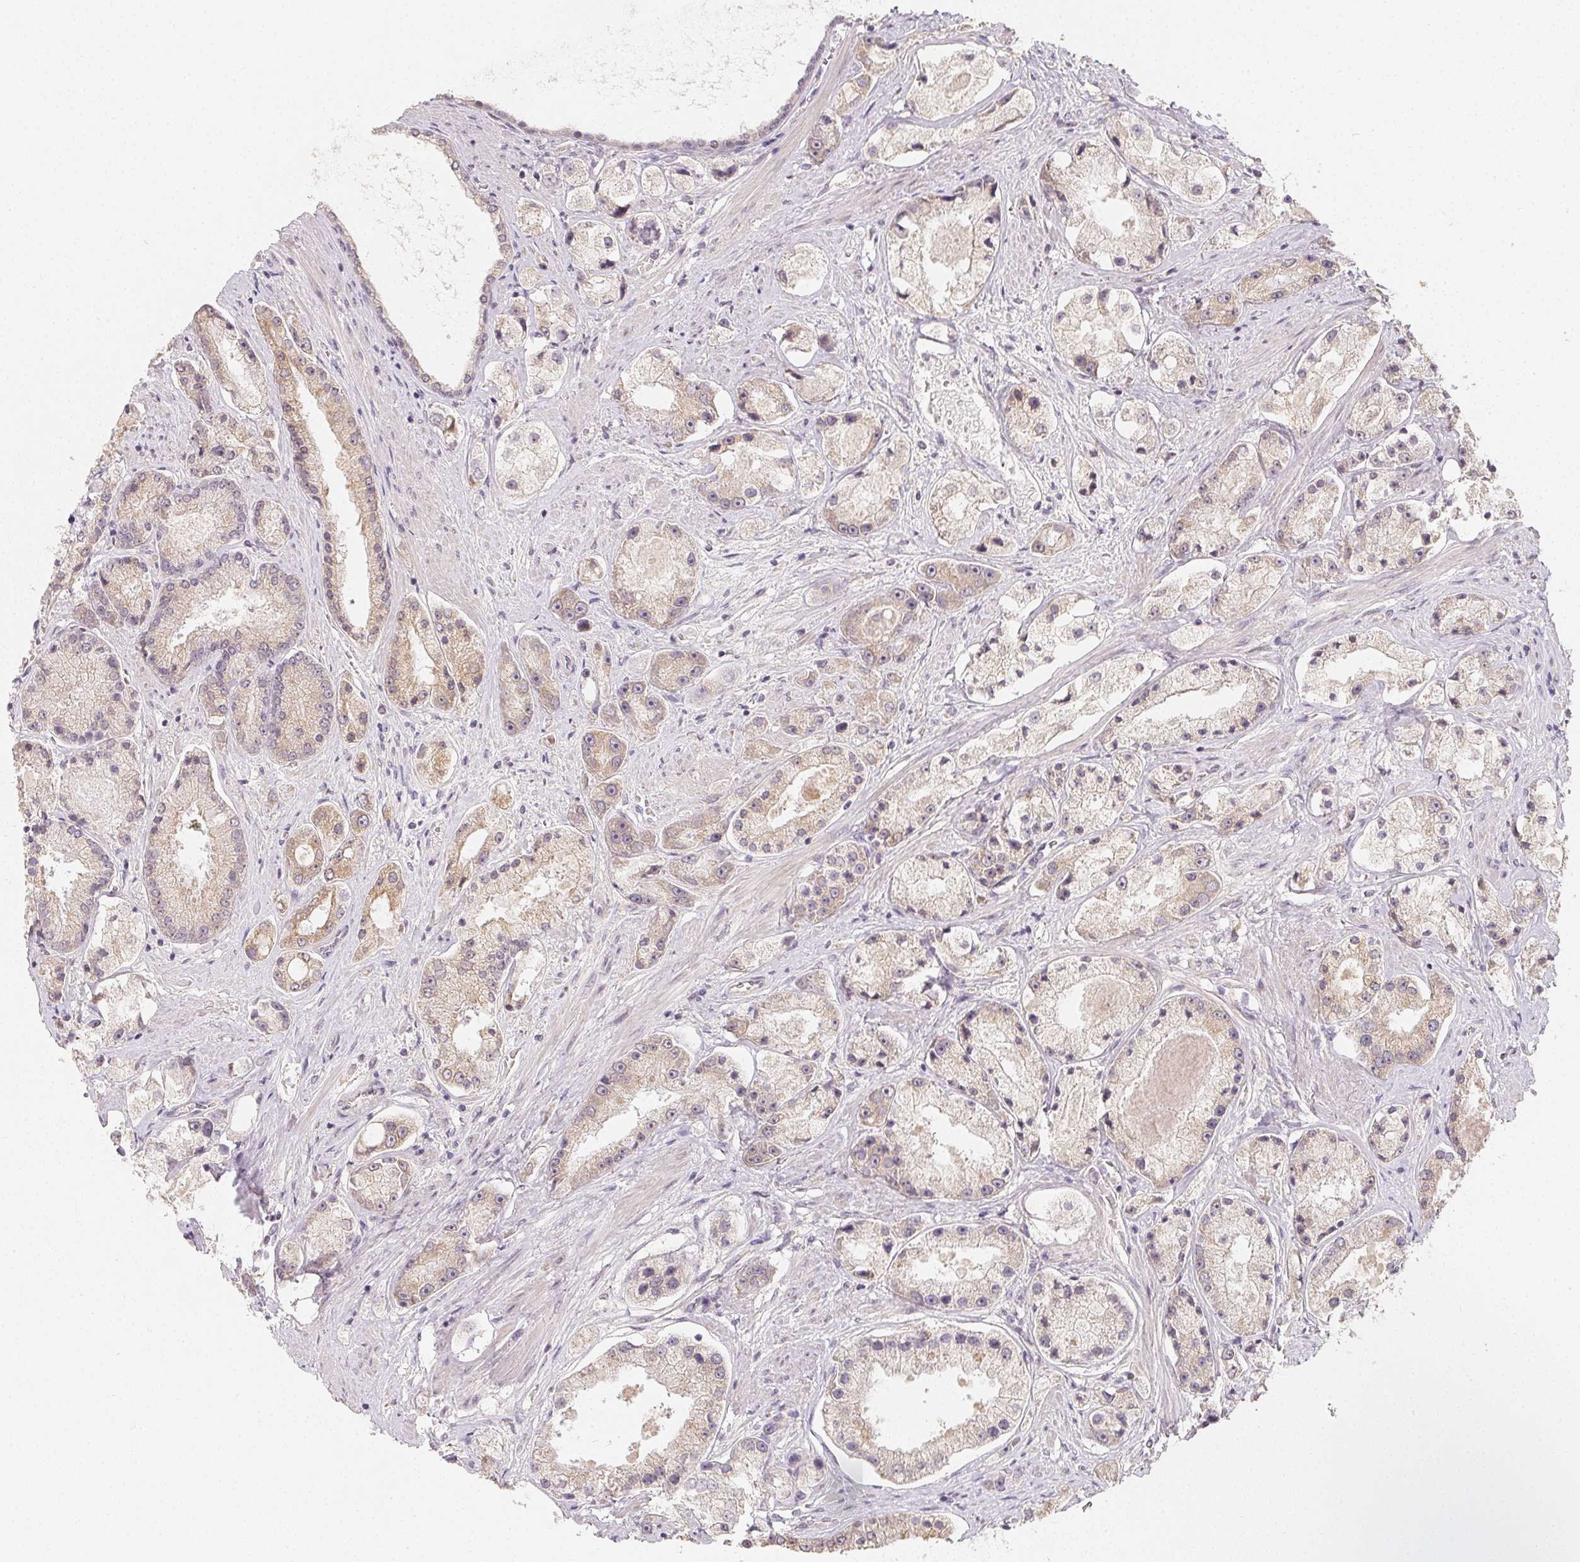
{"staining": {"intensity": "weak", "quantity": "25%-75%", "location": "cytoplasmic/membranous"}, "tissue": "prostate cancer", "cell_type": "Tumor cells", "image_type": "cancer", "snomed": [{"axis": "morphology", "description": "Adenocarcinoma, High grade"}, {"axis": "topography", "description": "Prostate"}], "caption": "About 25%-75% of tumor cells in human prostate cancer (adenocarcinoma (high-grade)) display weak cytoplasmic/membranous protein expression as visualized by brown immunohistochemical staining.", "gene": "SOAT1", "patient": {"sex": "male", "age": 67}}